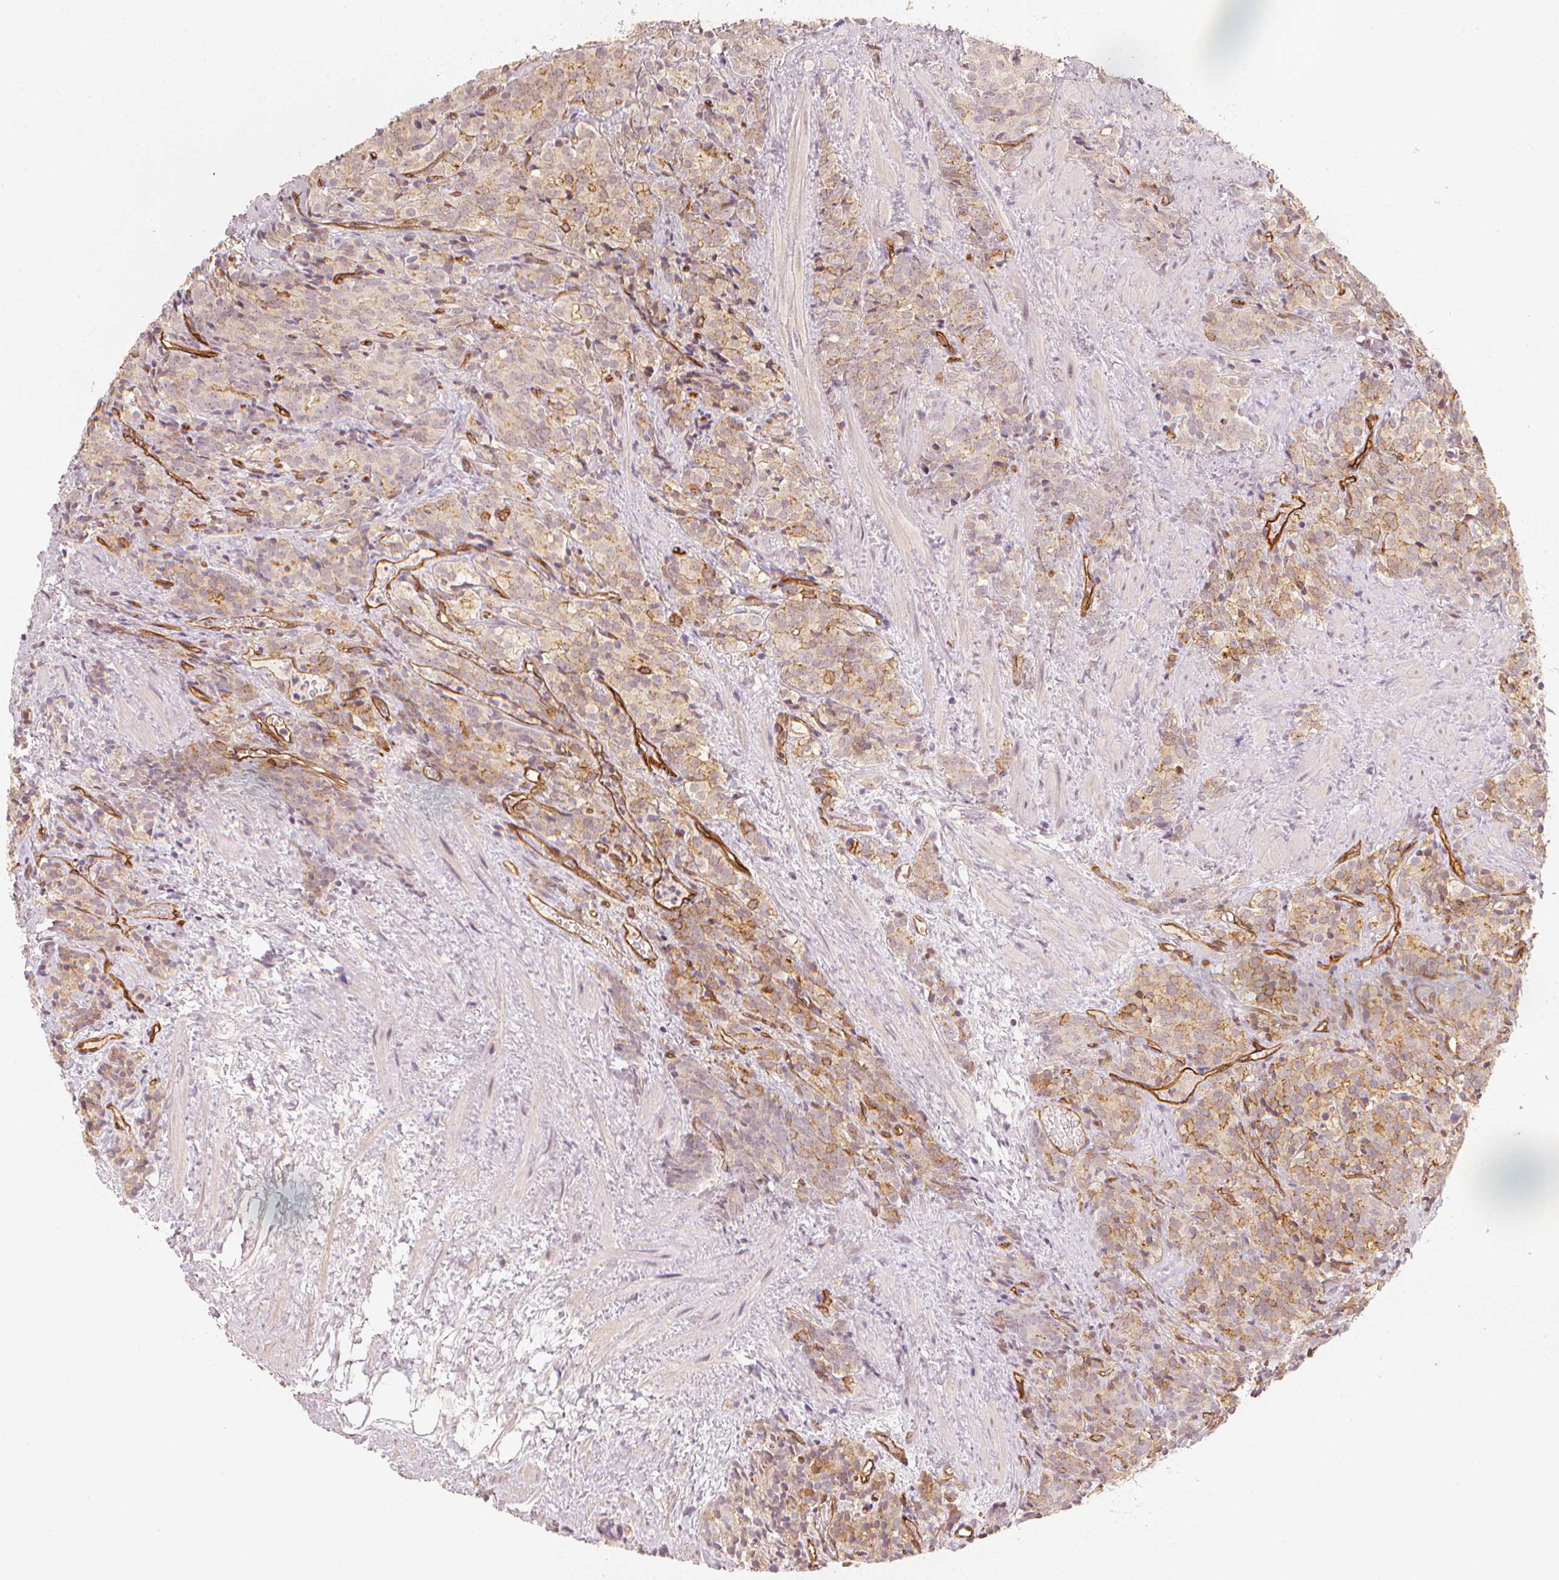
{"staining": {"intensity": "weak", "quantity": "25%-75%", "location": "cytoplasmic/membranous"}, "tissue": "prostate cancer", "cell_type": "Tumor cells", "image_type": "cancer", "snomed": [{"axis": "morphology", "description": "Adenocarcinoma, High grade"}, {"axis": "topography", "description": "Prostate"}], "caption": "The image reveals immunohistochemical staining of prostate cancer. There is weak cytoplasmic/membranous staining is identified in about 25%-75% of tumor cells.", "gene": "CIB1", "patient": {"sex": "male", "age": 84}}